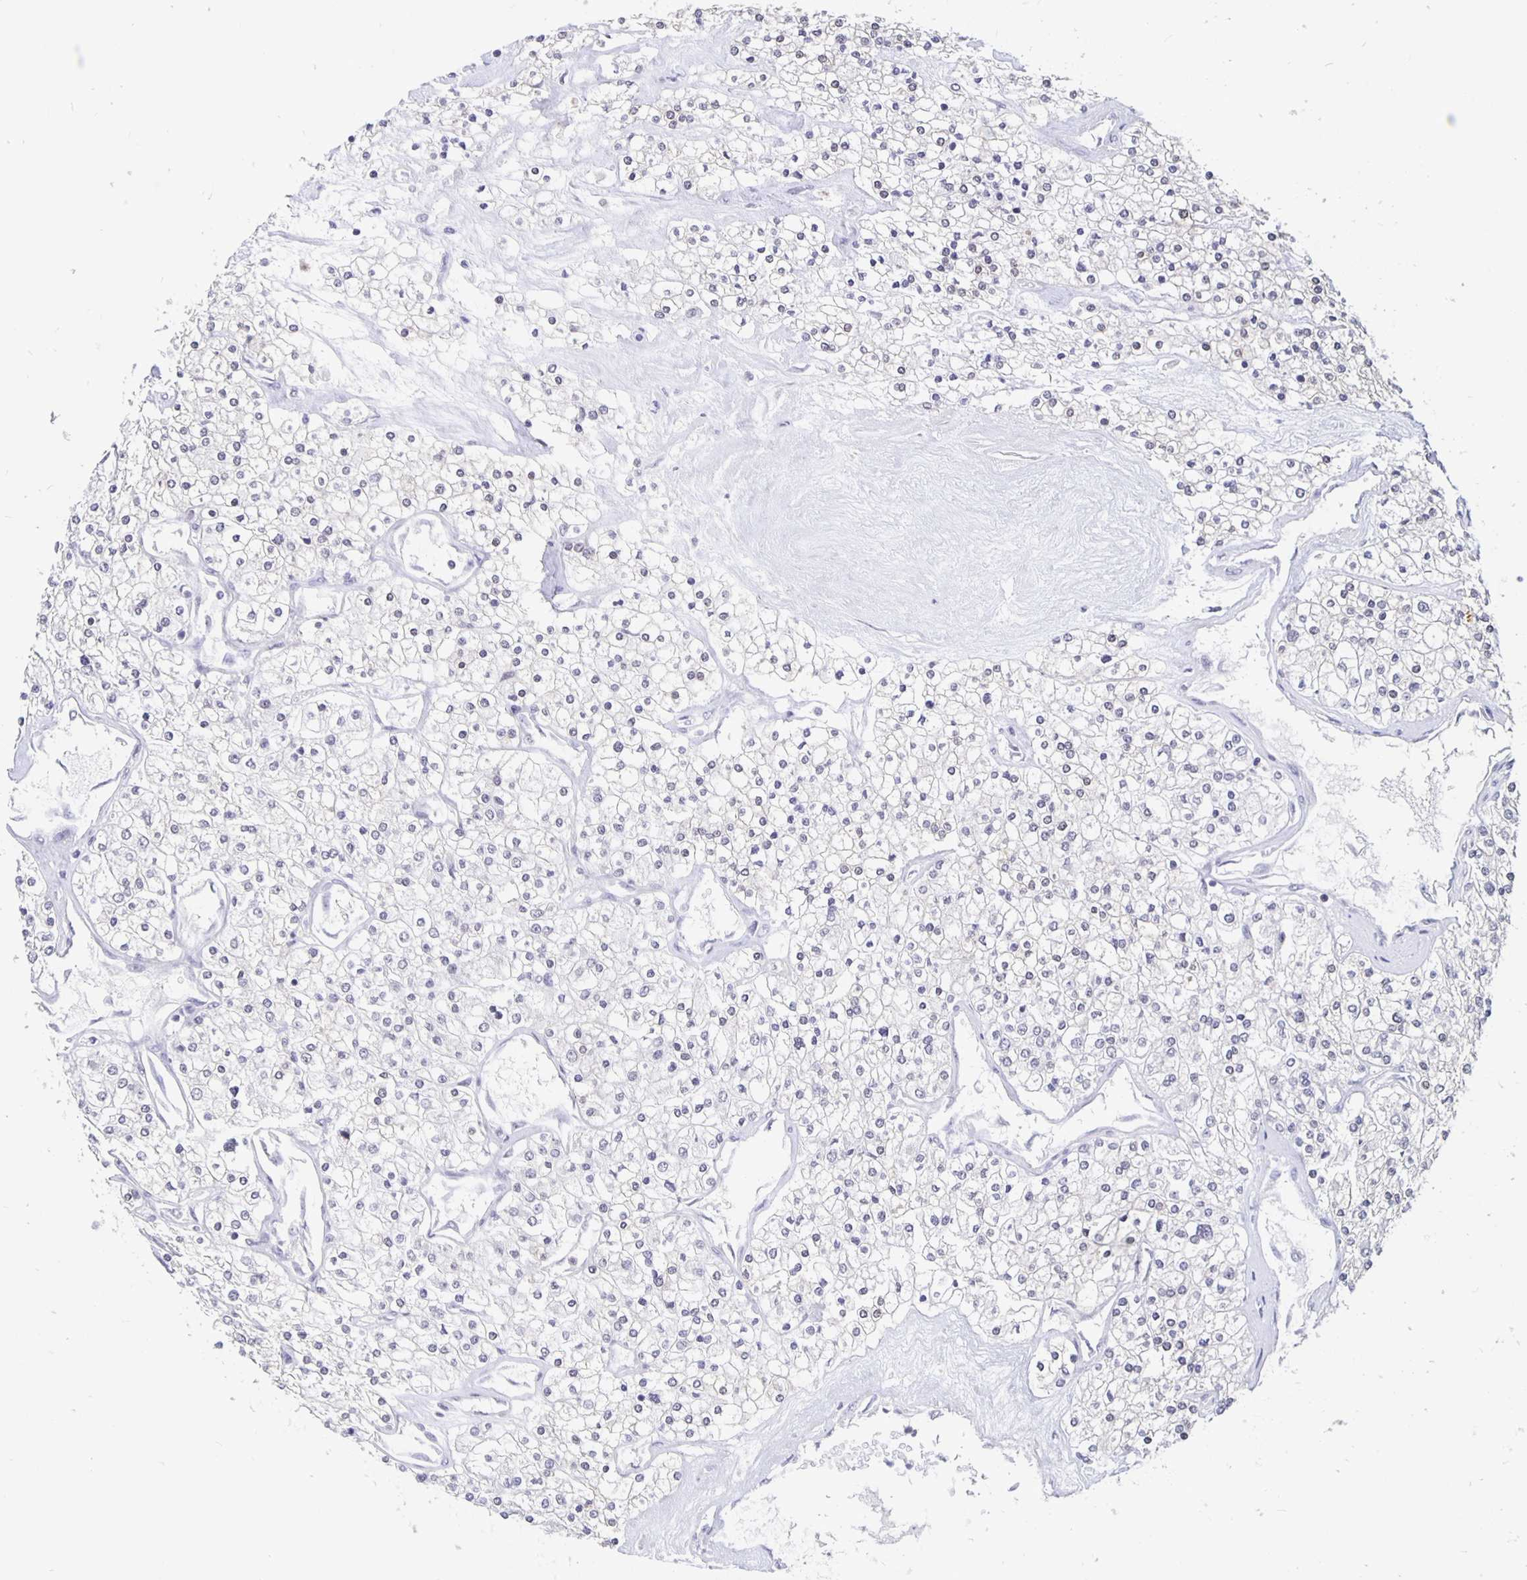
{"staining": {"intensity": "weak", "quantity": "<25%", "location": "nuclear"}, "tissue": "renal cancer", "cell_type": "Tumor cells", "image_type": "cancer", "snomed": [{"axis": "morphology", "description": "Adenocarcinoma, NOS"}, {"axis": "topography", "description": "Kidney"}], "caption": "IHC of adenocarcinoma (renal) reveals no positivity in tumor cells.", "gene": "ZNF691", "patient": {"sex": "male", "age": 80}}